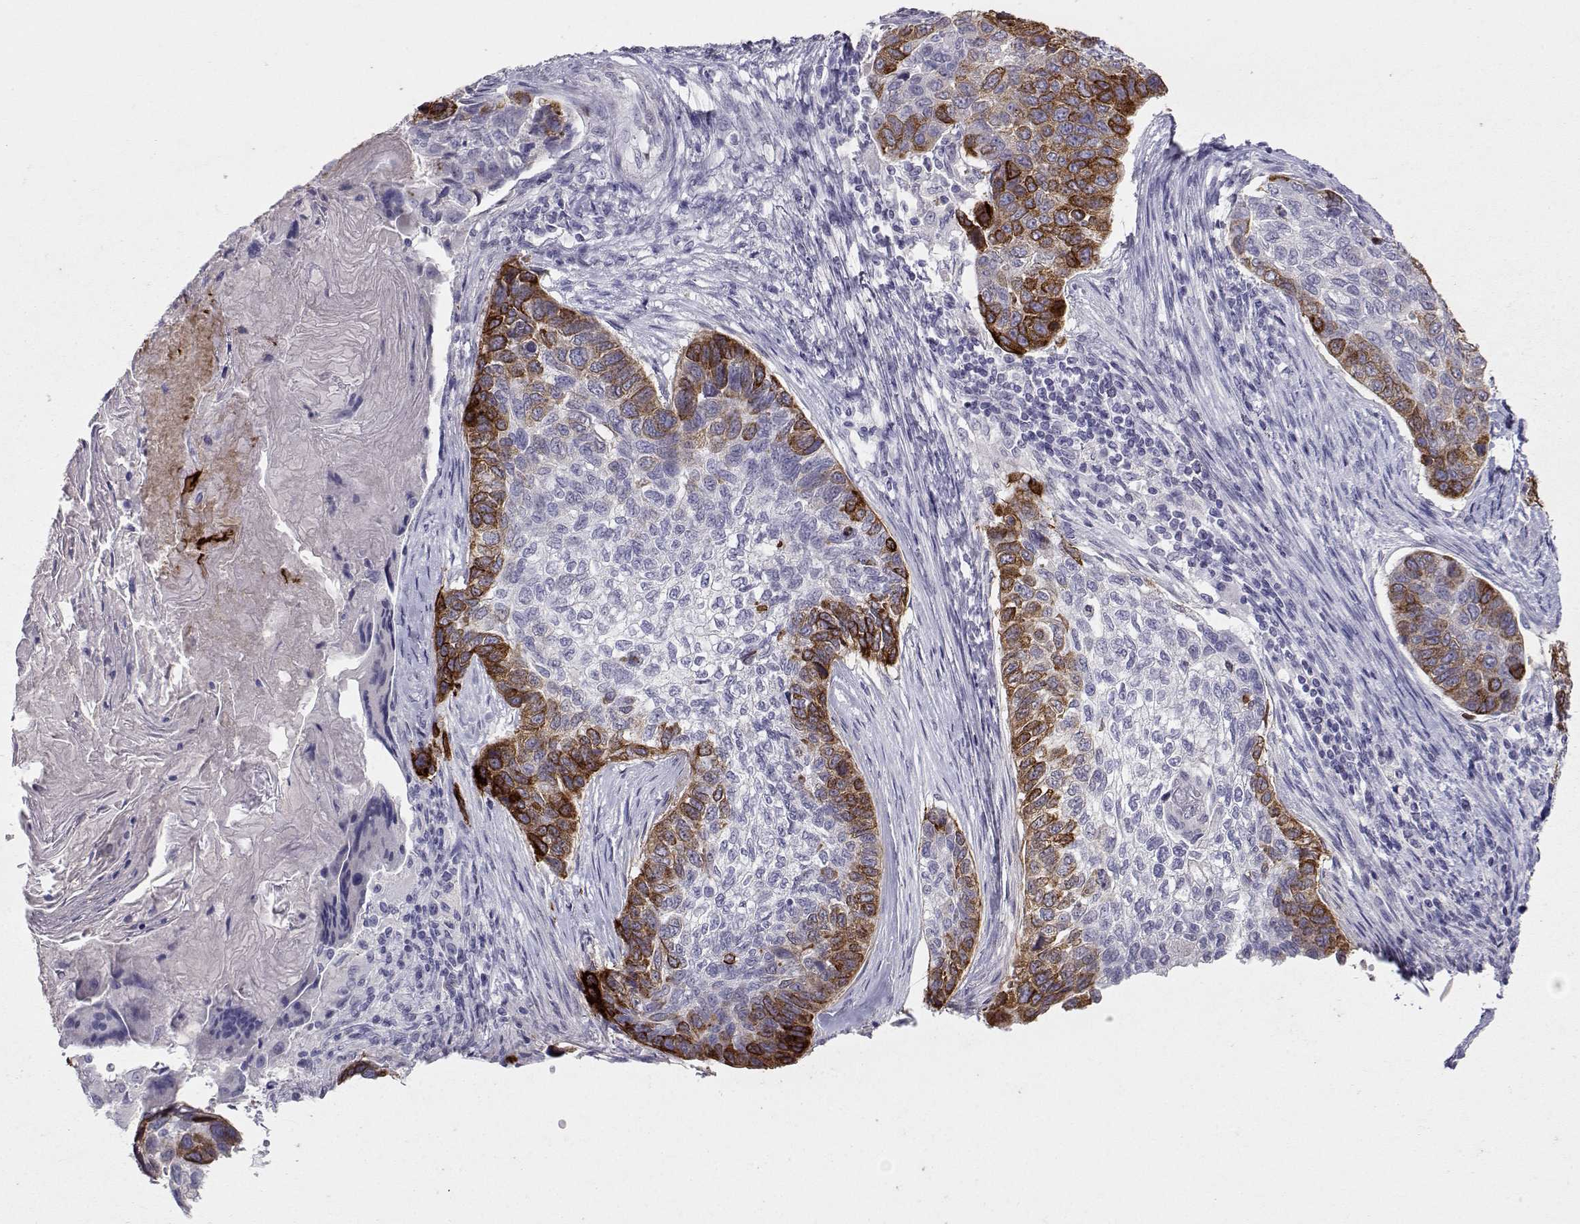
{"staining": {"intensity": "strong", "quantity": "25%-75%", "location": "cytoplasmic/membranous"}, "tissue": "lung cancer", "cell_type": "Tumor cells", "image_type": "cancer", "snomed": [{"axis": "morphology", "description": "Squamous cell carcinoma, NOS"}, {"axis": "topography", "description": "Lung"}], "caption": "The immunohistochemical stain highlights strong cytoplasmic/membranous positivity in tumor cells of lung cancer tissue. (Brightfield microscopy of DAB IHC at high magnification).", "gene": "LAMB3", "patient": {"sex": "male", "age": 69}}